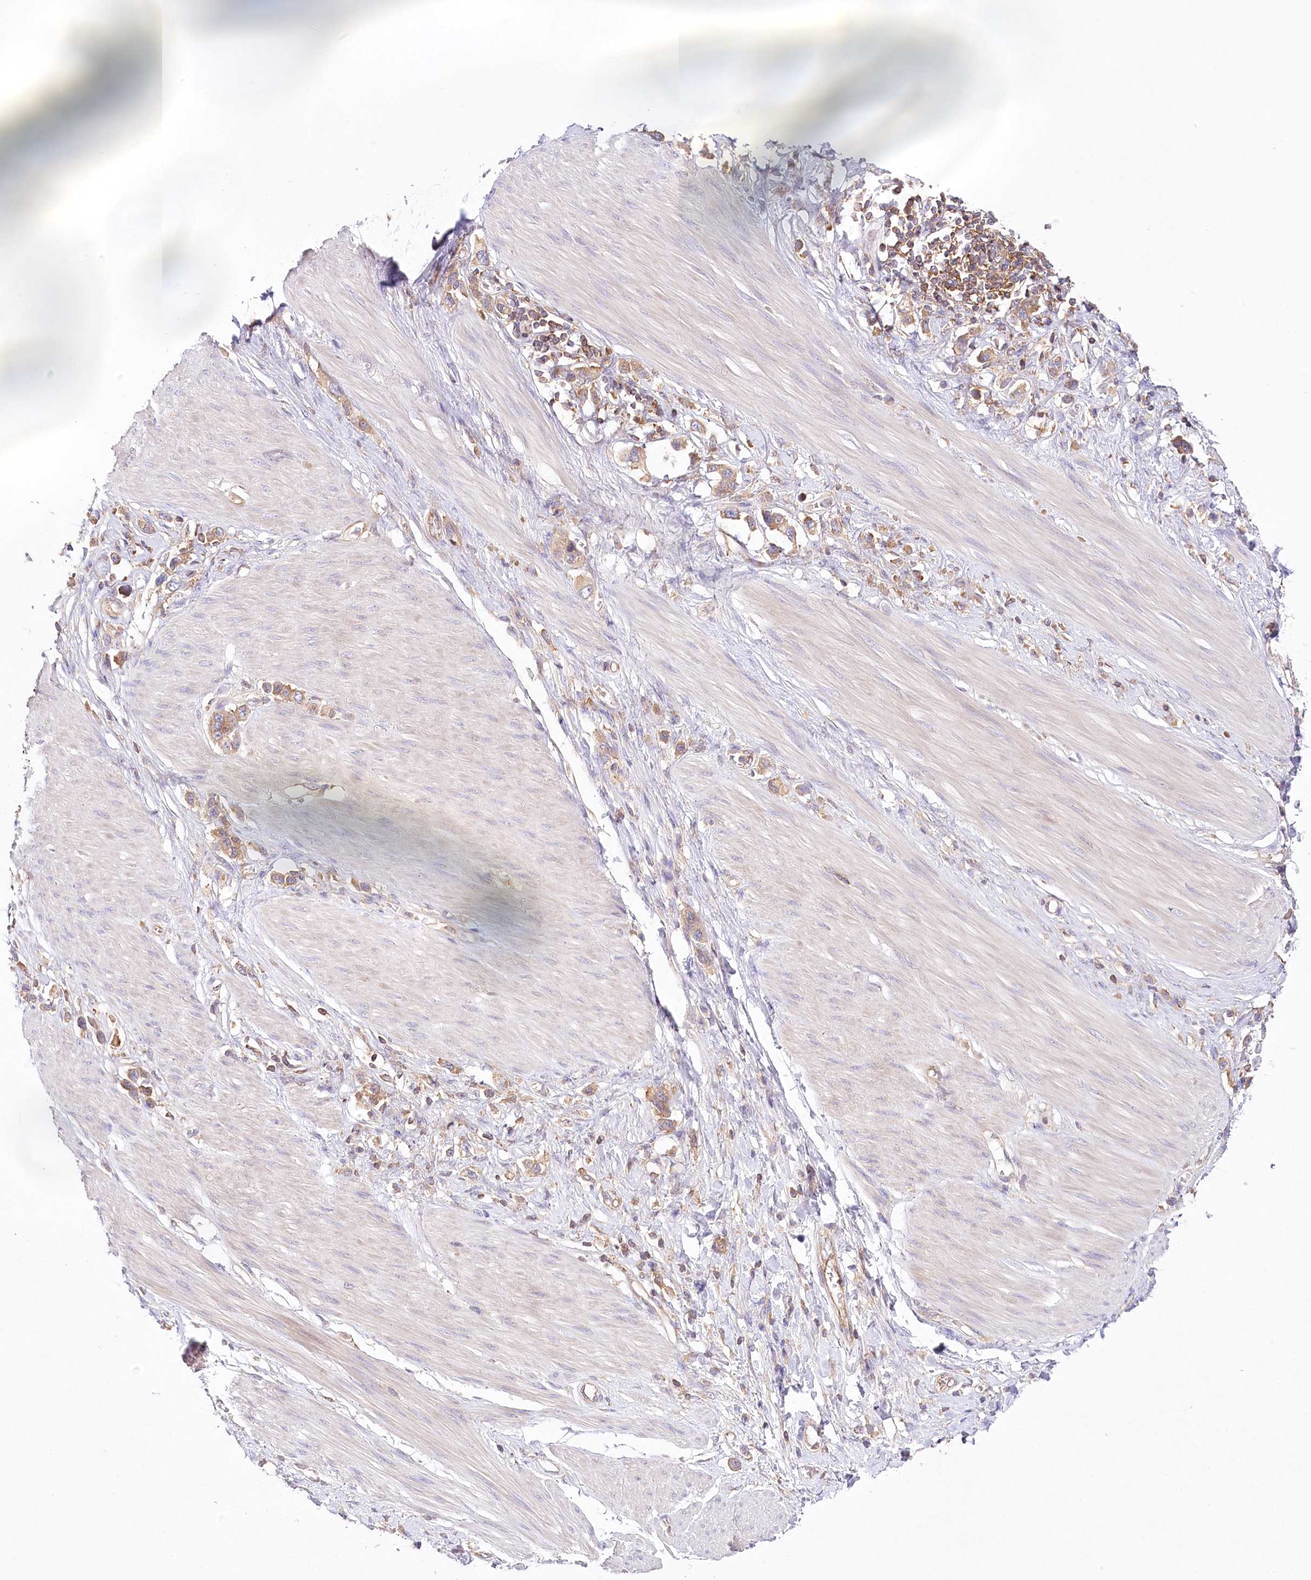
{"staining": {"intensity": "weak", "quantity": ">75%", "location": "cytoplasmic/membranous"}, "tissue": "stomach cancer", "cell_type": "Tumor cells", "image_type": "cancer", "snomed": [{"axis": "morphology", "description": "Adenocarcinoma, NOS"}, {"axis": "topography", "description": "Stomach"}], "caption": "Approximately >75% of tumor cells in human adenocarcinoma (stomach) display weak cytoplasmic/membranous protein staining as visualized by brown immunohistochemical staining.", "gene": "ABRAXAS2", "patient": {"sex": "female", "age": 65}}